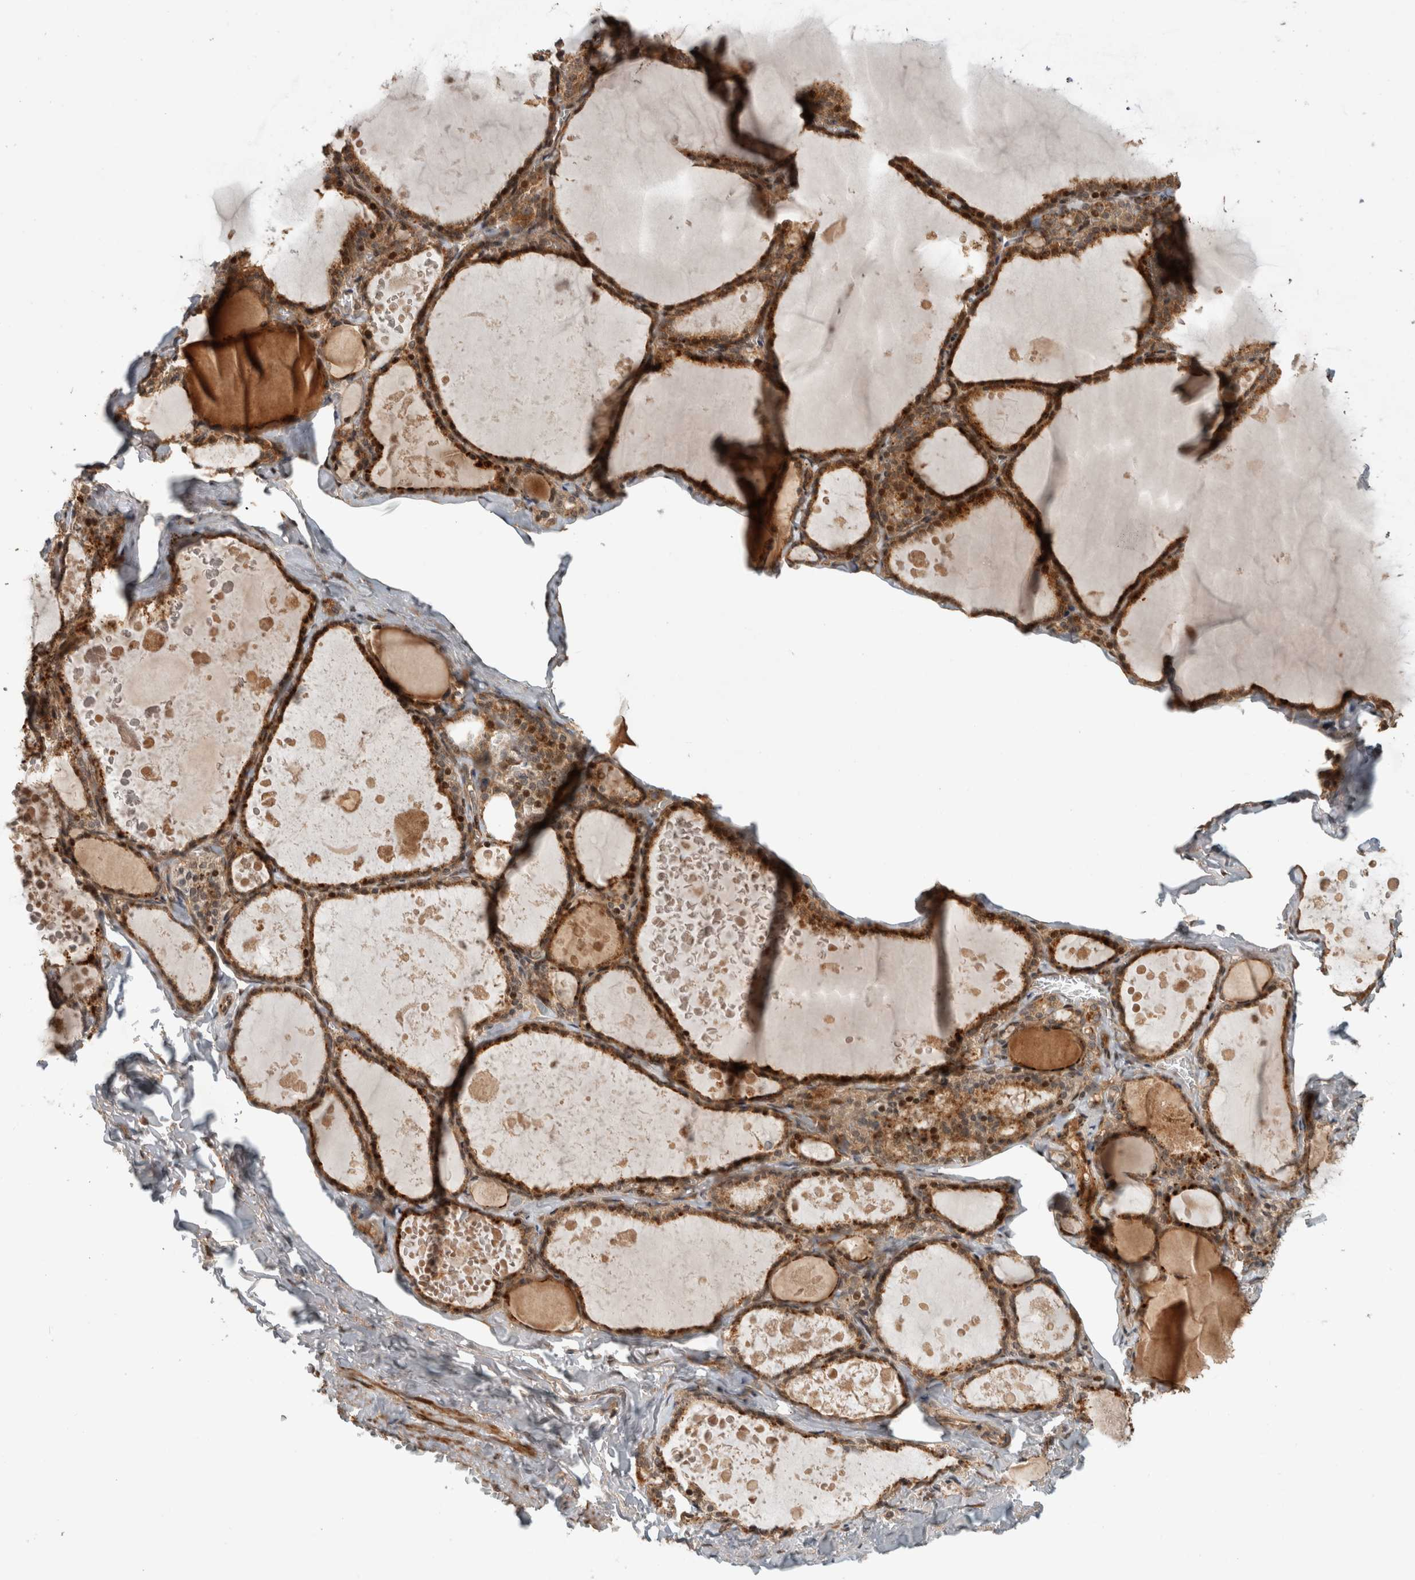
{"staining": {"intensity": "strong", "quantity": ">75%", "location": "cytoplasmic/membranous"}, "tissue": "thyroid gland", "cell_type": "Glandular cells", "image_type": "normal", "snomed": [{"axis": "morphology", "description": "Normal tissue, NOS"}, {"axis": "topography", "description": "Thyroid gland"}], "caption": "Protein staining of normal thyroid gland reveals strong cytoplasmic/membranous staining in approximately >75% of glandular cells.", "gene": "PITPNC1", "patient": {"sex": "male", "age": 56}}